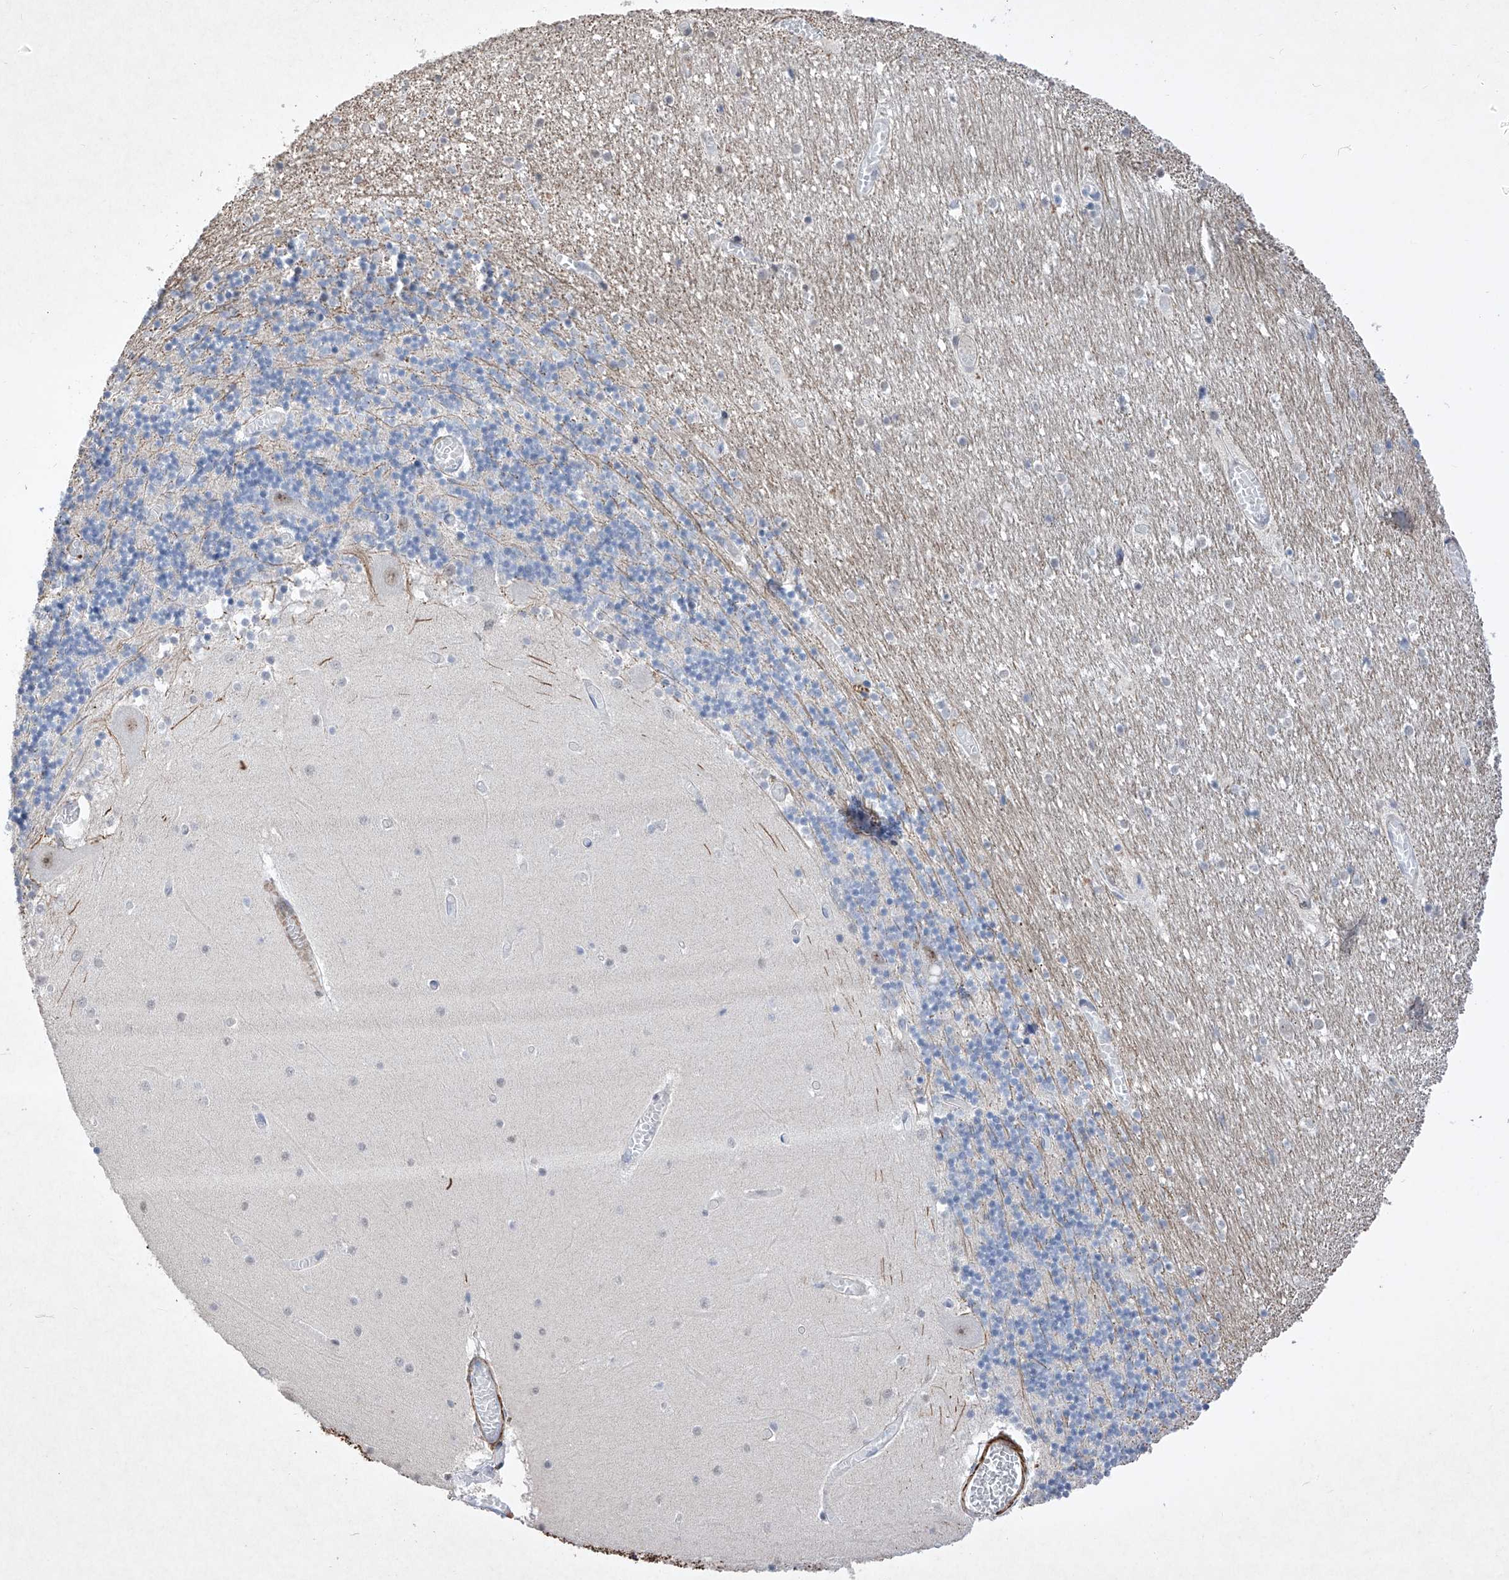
{"staining": {"intensity": "negative", "quantity": "none", "location": "none"}, "tissue": "cerebellum", "cell_type": "Cells in granular layer", "image_type": "normal", "snomed": [{"axis": "morphology", "description": "Normal tissue, NOS"}, {"axis": "topography", "description": "Cerebellum"}], "caption": "The photomicrograph displays no significant expression in cells in granular layer of cerebellum.", "gene": "NFATC4", "patient": {"sex": "female", "age": 28}}